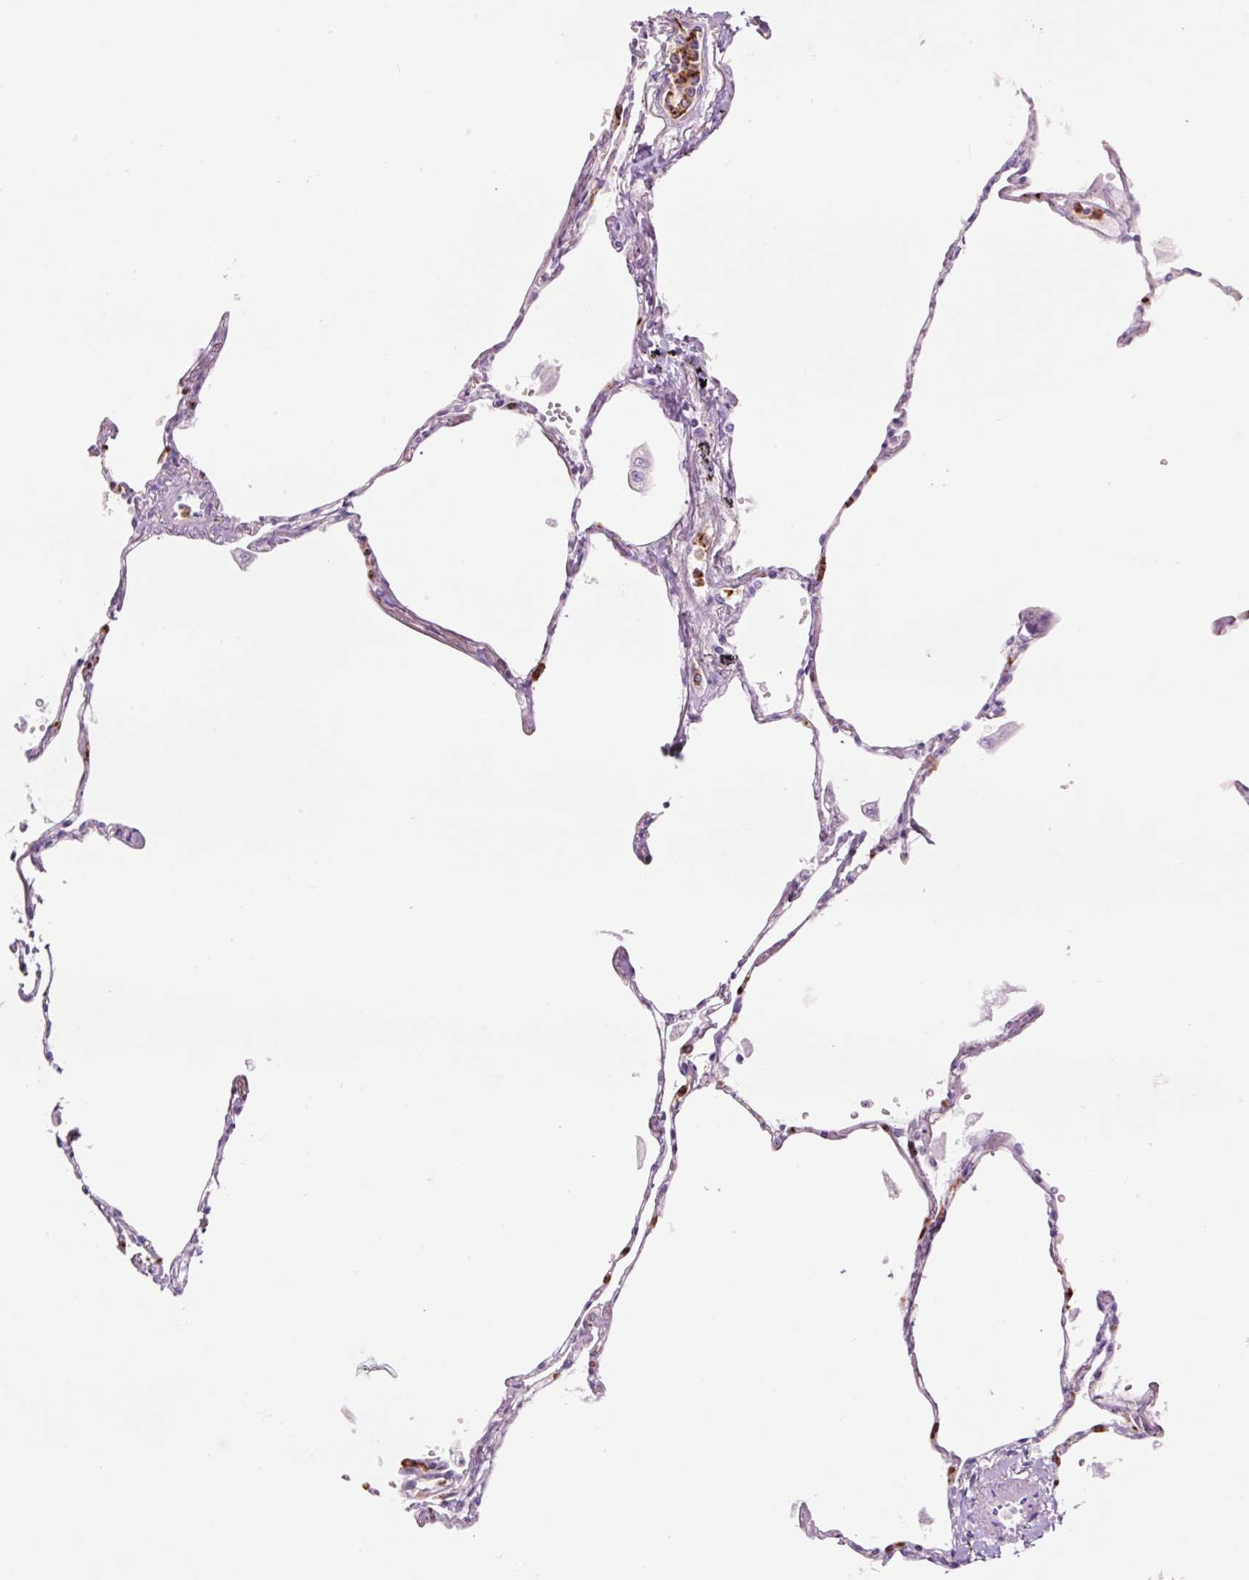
{"staining": {"intensity": "strong", "quantity": "<25%", "location": "cytoplasmic/membranous"}, "tissue": "lung", "cell_type": "Alveolar cells", "image_type": "normal", "snomed": [{"axis": "morphology", "description": "Normal tissue, NOS"}, {"axis": "topography", "description": "Lung"}], "caption": "Immunohistochemical staining of unremarkable lung shows medium levels of strong cytoplasmic/membranous staining in about <25% of alveolar cells.", "gene": "SH2D6", "patient": {"sex": "female", "age": 67}}